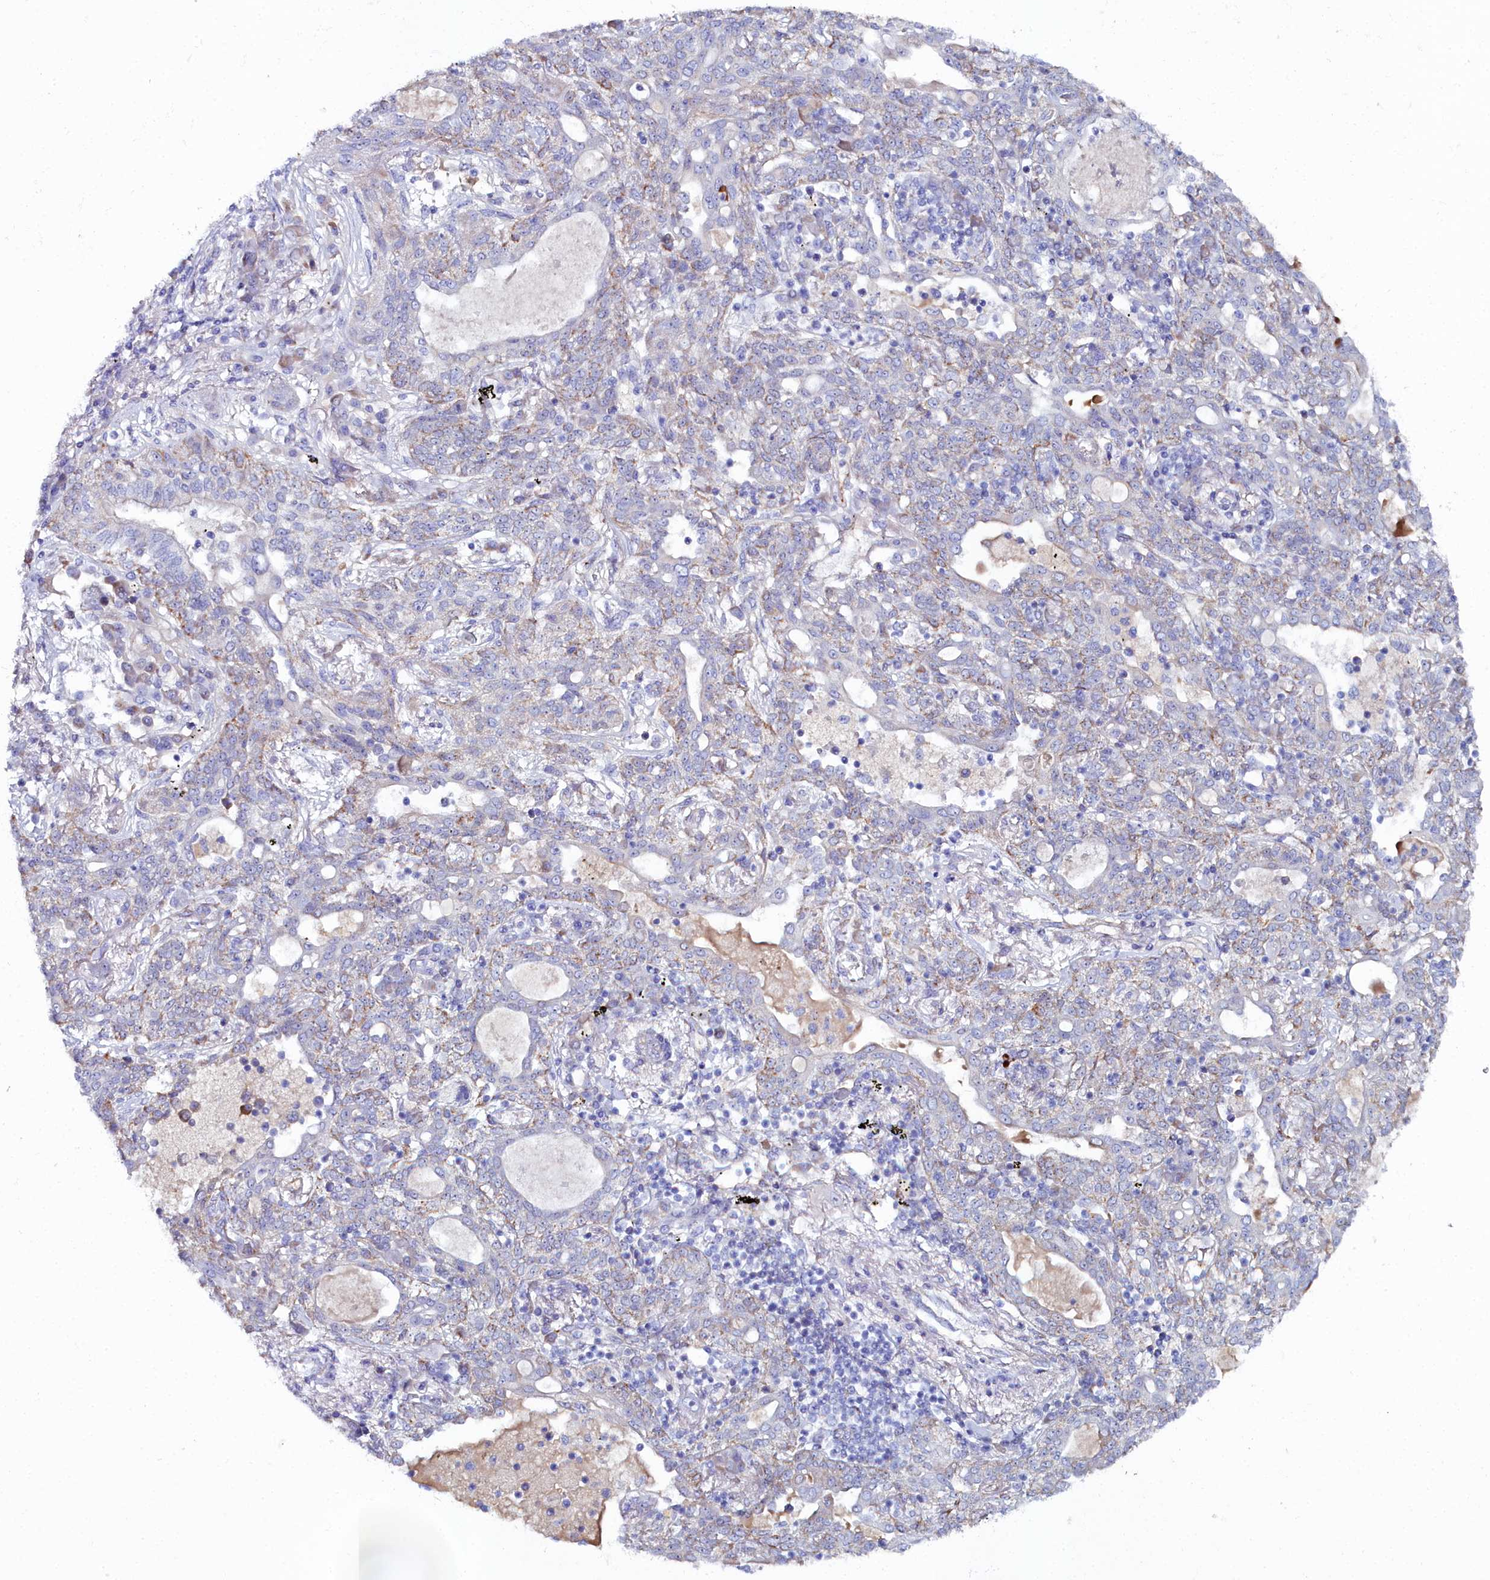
{"staining": {"intensity": "moderate", "quantity": "<25%", "location": "cytoplasmic/membranous"}, "tissue": "lung cancer", "cell_type": "Tumor cells", "image_type": "cancer", "snomed": [{"axis": "morphology", "description": "Squamous cell carcinoma, NOS"}, {"axis": "topography", "description": "Lung"}], "caption": "Immunohistochemical staining of human squamous cell carcinoma (lung) displays moderate cytoplasmic/membranous protein staining in approximately <25% of tumor cells.", "gene": "SLC49A3", "patient": {"sex": "female", "age": 70}}